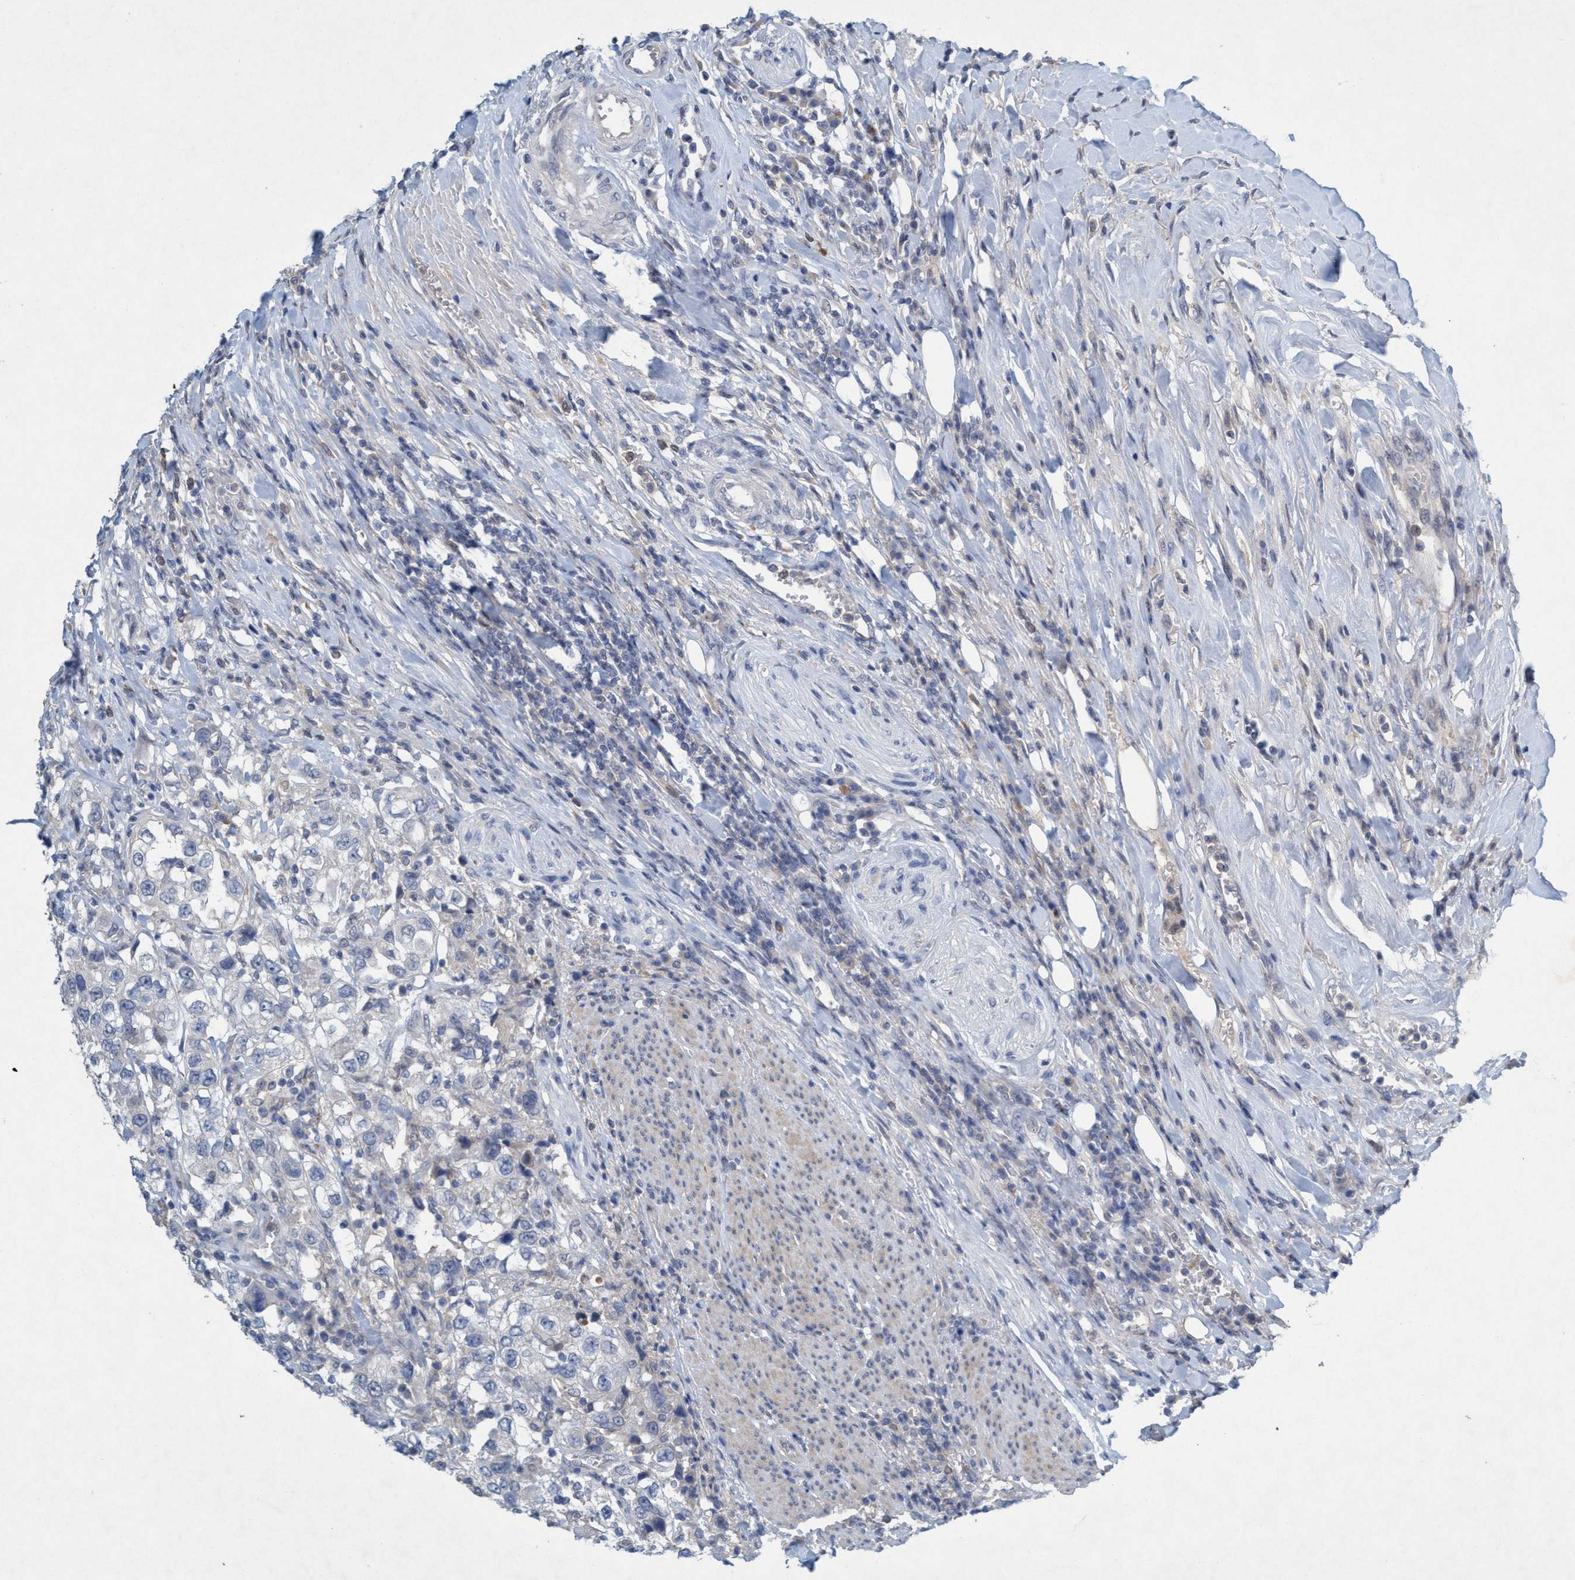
{"staining": {"intensity": "negative", "quantity": "none", "location": "none"}, "tissue": "urothelial cancer", "cell_type": "Tumor cells", "image_type": "cancer", "snomed": [{"axis": "morphology", "description": "Urothelial carcinoma, High grade"}, {"axis": "topography", "description": "Urinary bladder"}], "caption": "DAB immunohistochemical staining of urothelial cancer exhibits no significant expression in tumor cells. Brightfield microscopy of immunohistochemistry (IHC) stained with DAB (brown) and hematoxylin (blue), captured at high magnification.", "gene": "RNF208", "patient": {"sex": "female", "age": 80}}